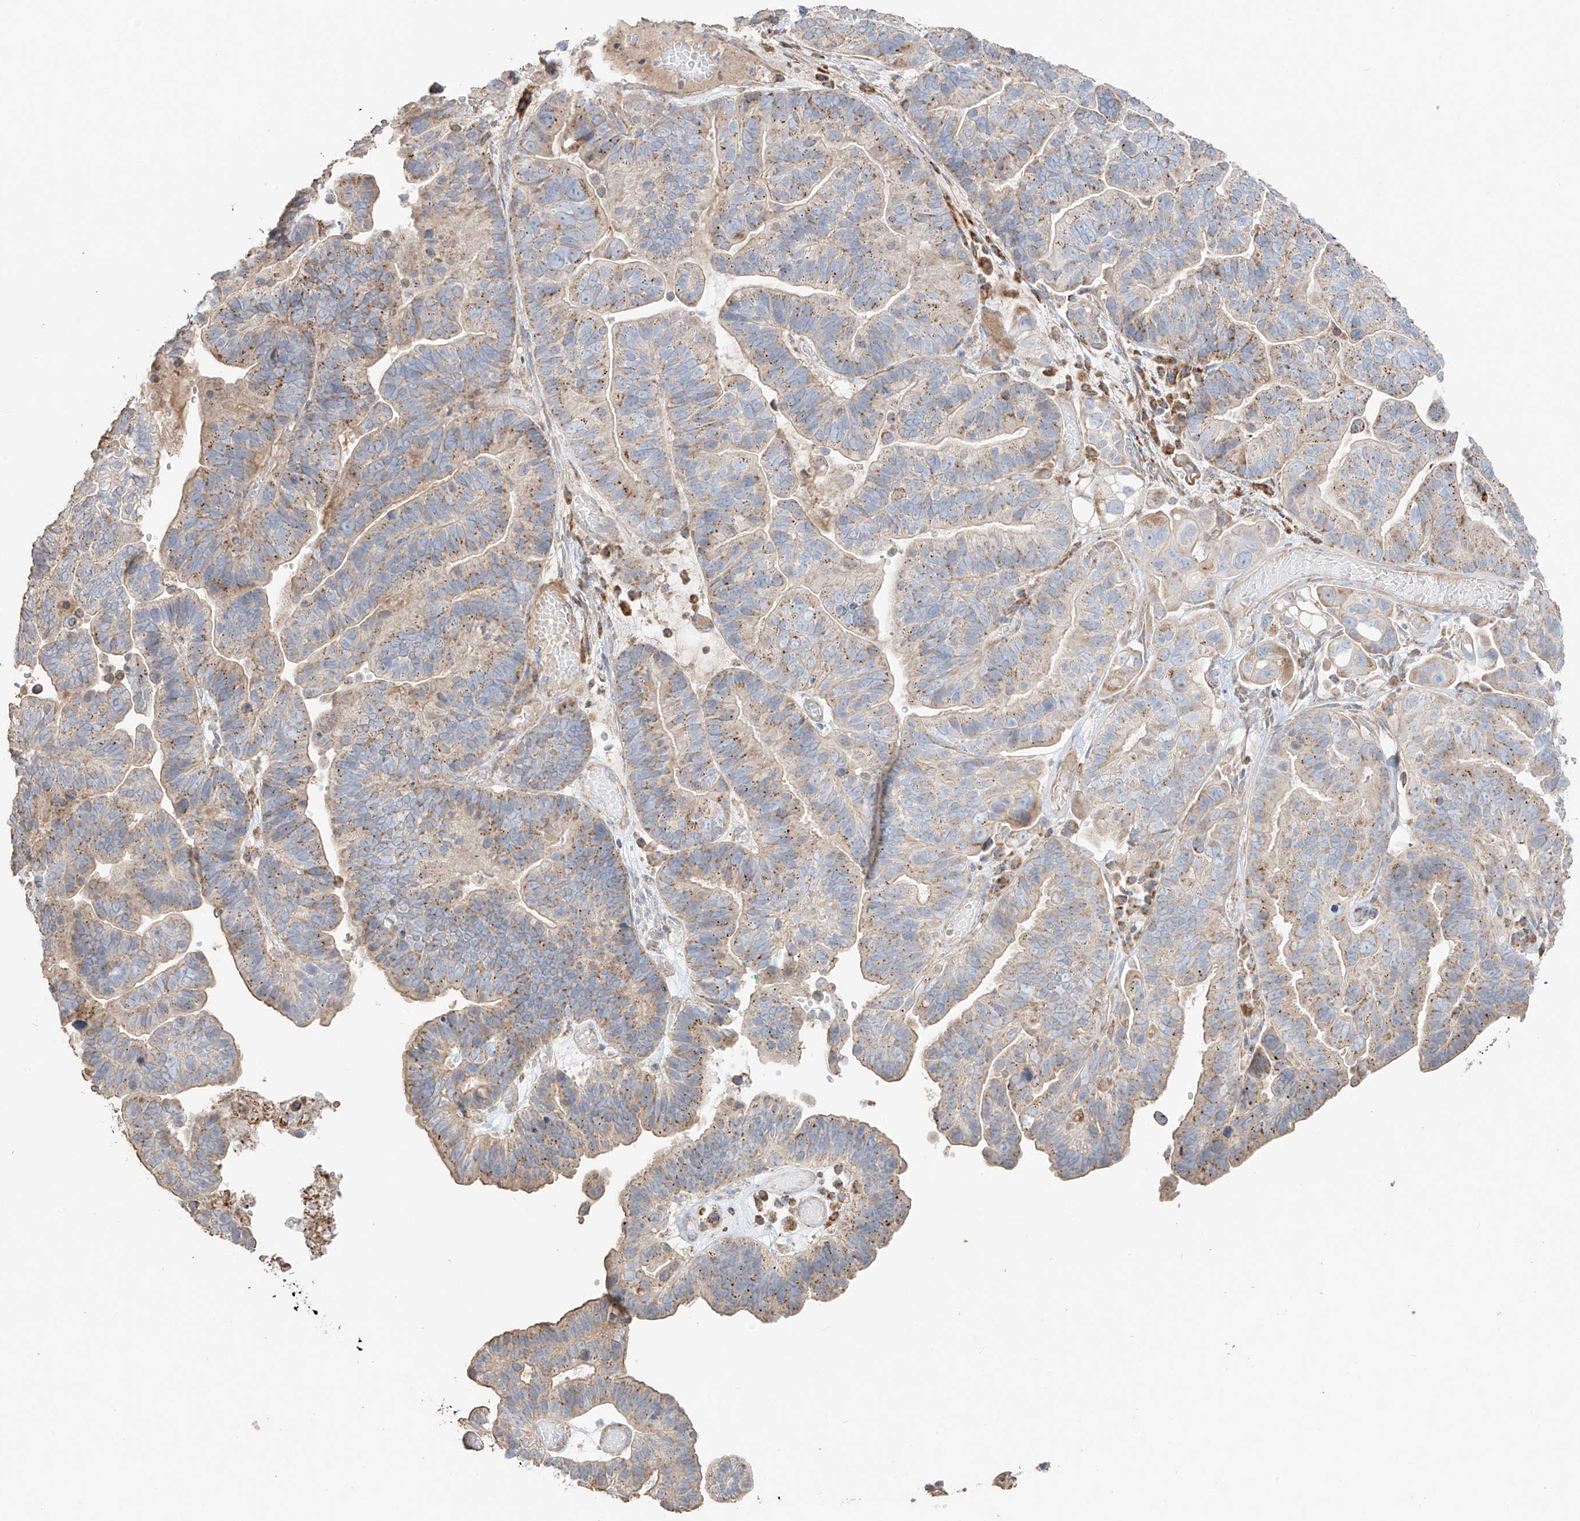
{"staining": {"intensity": "moderate", "quantity": ">75%", "location": "cytoplasmic/membranous"}, "tissue": "ovarian cancer", "cell_type": "Tumor cells", "image_type": "cancer", "snomed": [{"axis": "morphology", "description": "Cystadenocarcinoma, serous, NOS"}, {"axis": "topography", "description": "Ovary"}], "caption": "Ovarian cancer stained with a protein marker reveals moderate staining in tumor cells.", "gene": "COLGALT2", "patient": {"sex": "female", "age": 56}}